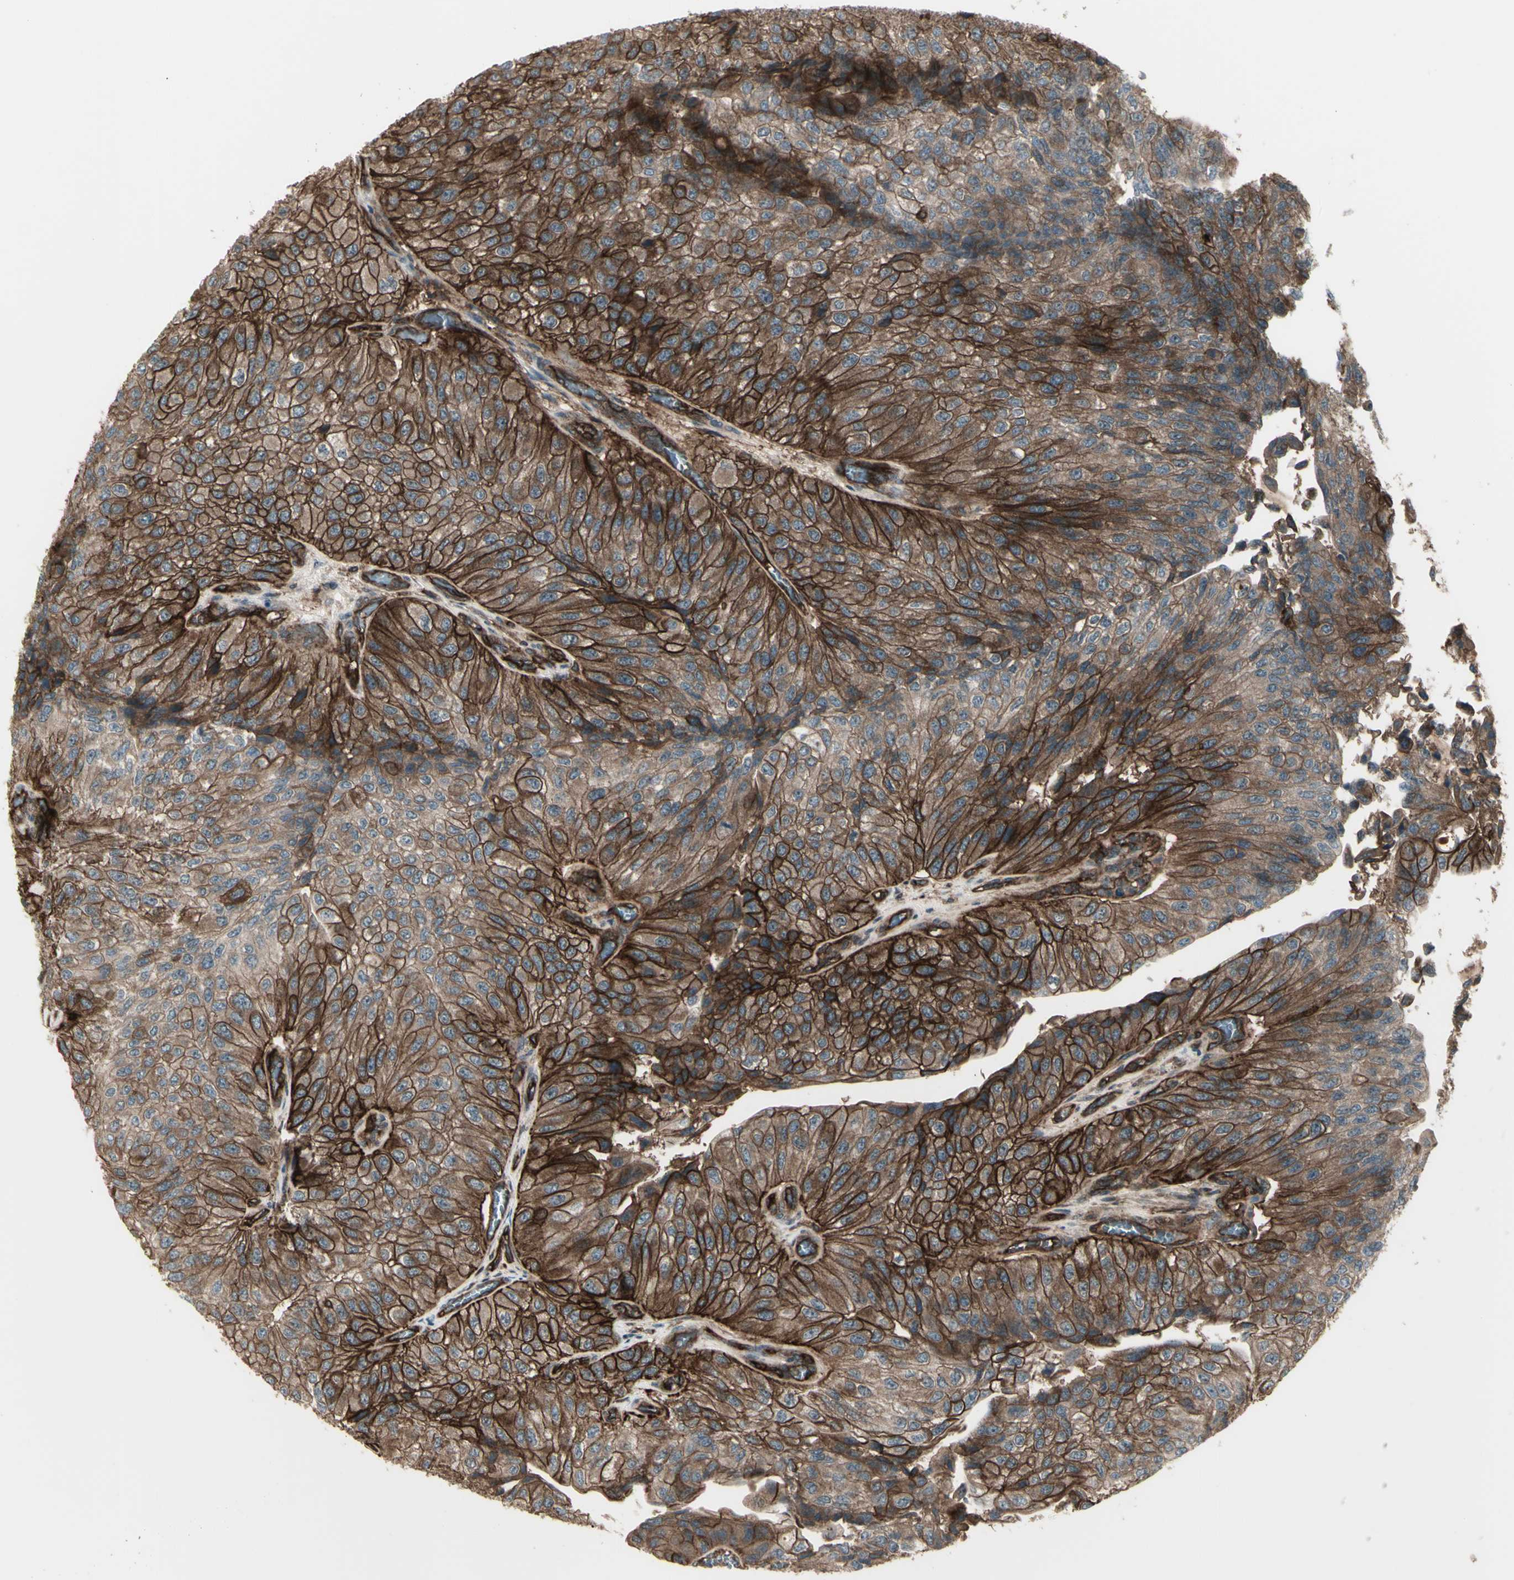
{"staining": {"intensity": "strong", "quantity": ">75%", "location": "cytoplasmic/membranous"}, "tissue": "urothelial cancer", "cell_type": "Tumor cells", "image_type": "cancer", "snomed": [{"axis": "morphology", "description": "Urothelial carcinoma, High grade"}, {"axis": "topography", "description": "Kidney"}, {"axis": "topography", "description": "Urinary bladder"}], "caption": "A micrograph showing strong cytoplasmic/membranous expression in approximately >75% of tumor cells in urothelial cancer, as visualized by brown immunohistochemical staining.", "gene": "FXYD5", "patient": {"sex": "male", "age": 77}}